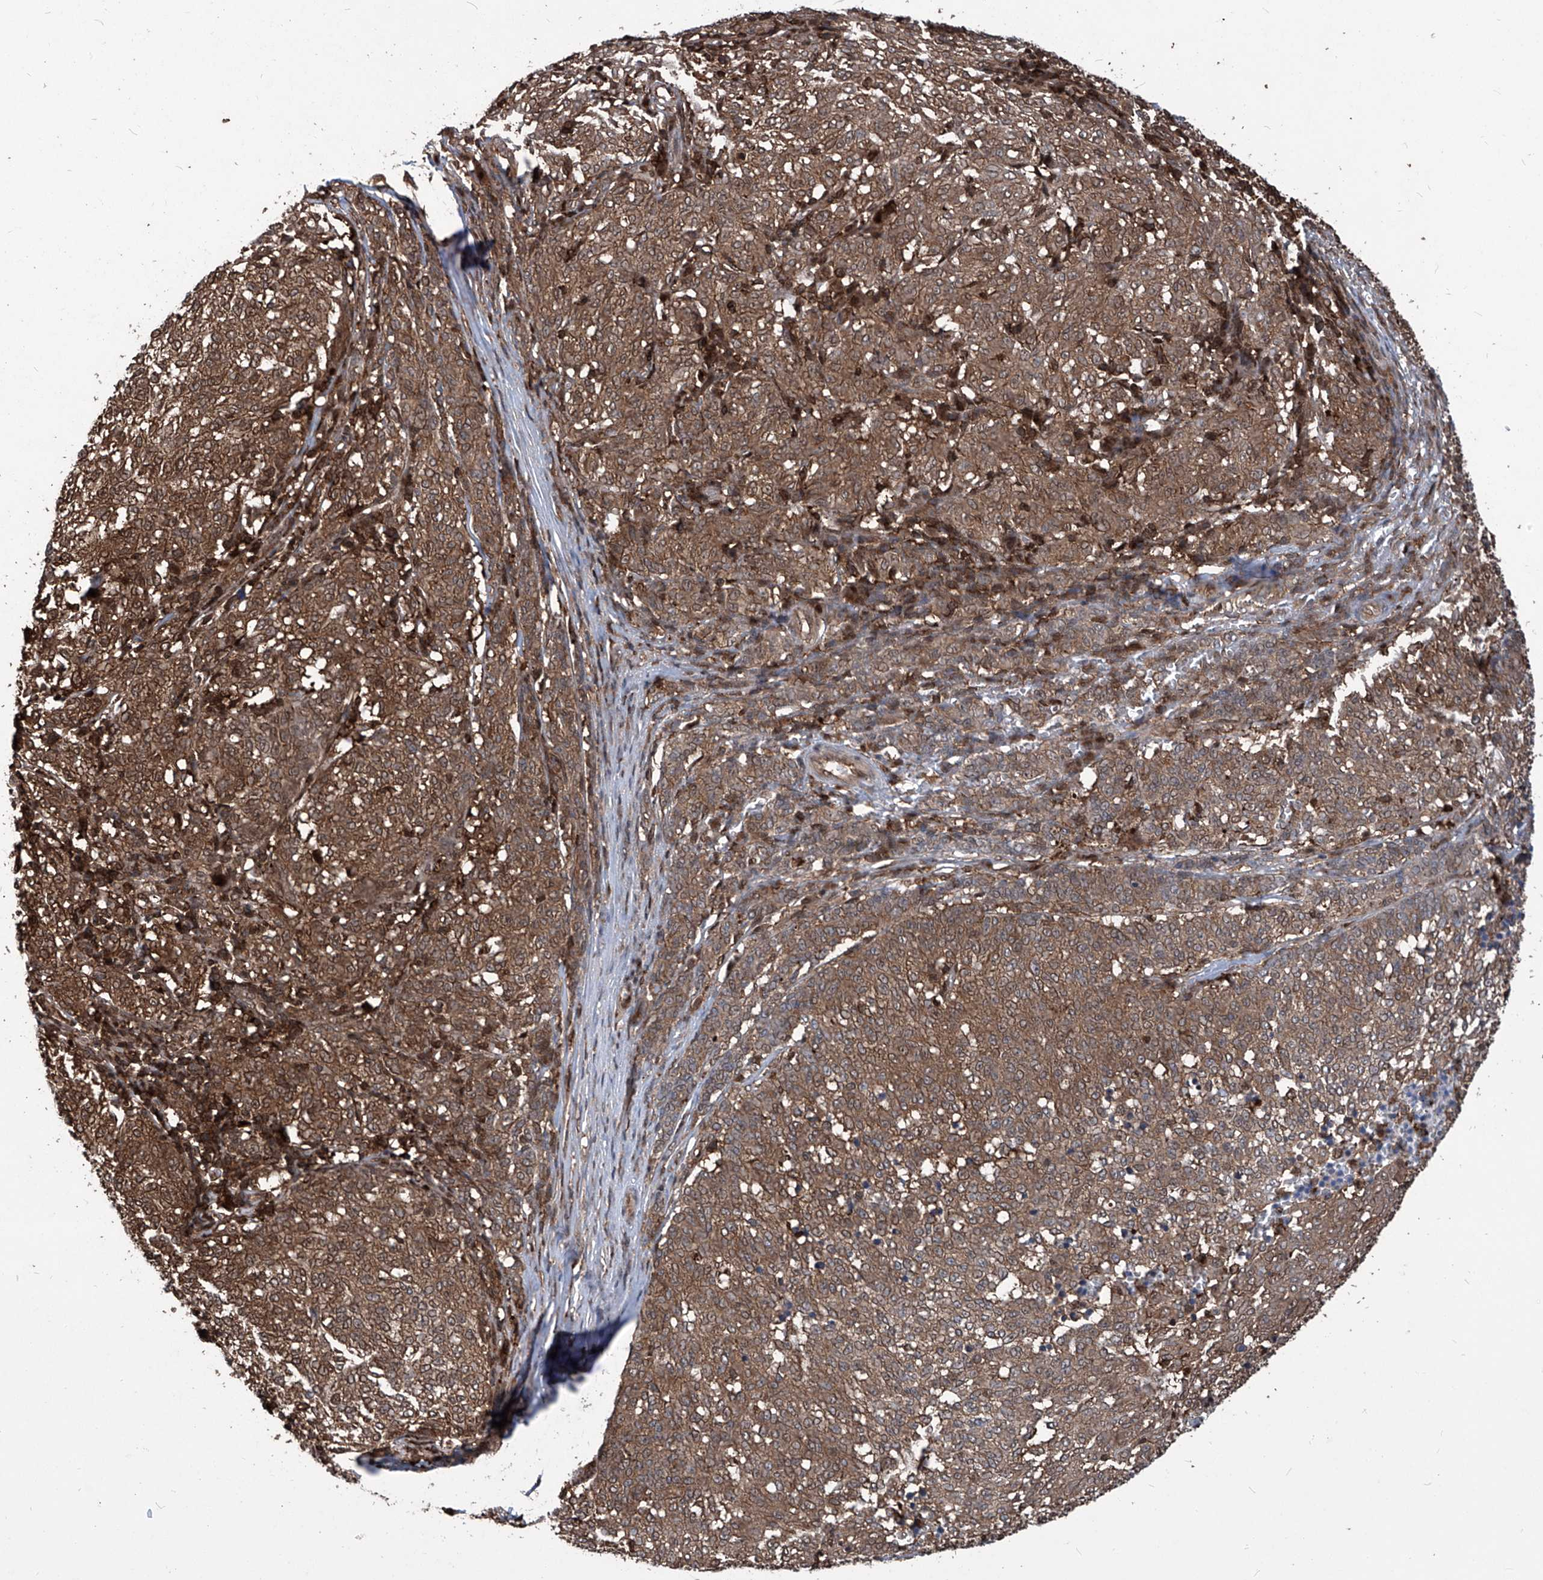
{"staining": {"intensity": "moderate", "quantity": ">75%", "location": "cytoplasmic/membranous,nuclear"}, "tissue": "melanoma", "cell_type": "Tumor cells", "image_type": "cancer", "snomed": [{"axis": "morphology", "description": "Malignant melanoma, NOS"}, {"axis": "topography", "description": "Skin"}], "caption": "The histopathology image exhibits immunohistochemical staining of melanoma. There is moderate cytoplasmic/membranous and nuclear staining is identified in about >75% of tumor cells. The staining was performed using DAB to visualize the protein expression in brown, while the nuclei were stained in blue with hematoxylin (Magnification: 20x).", "gene": "PSMB1", "patient": {"sex": "female", "age": 72}}